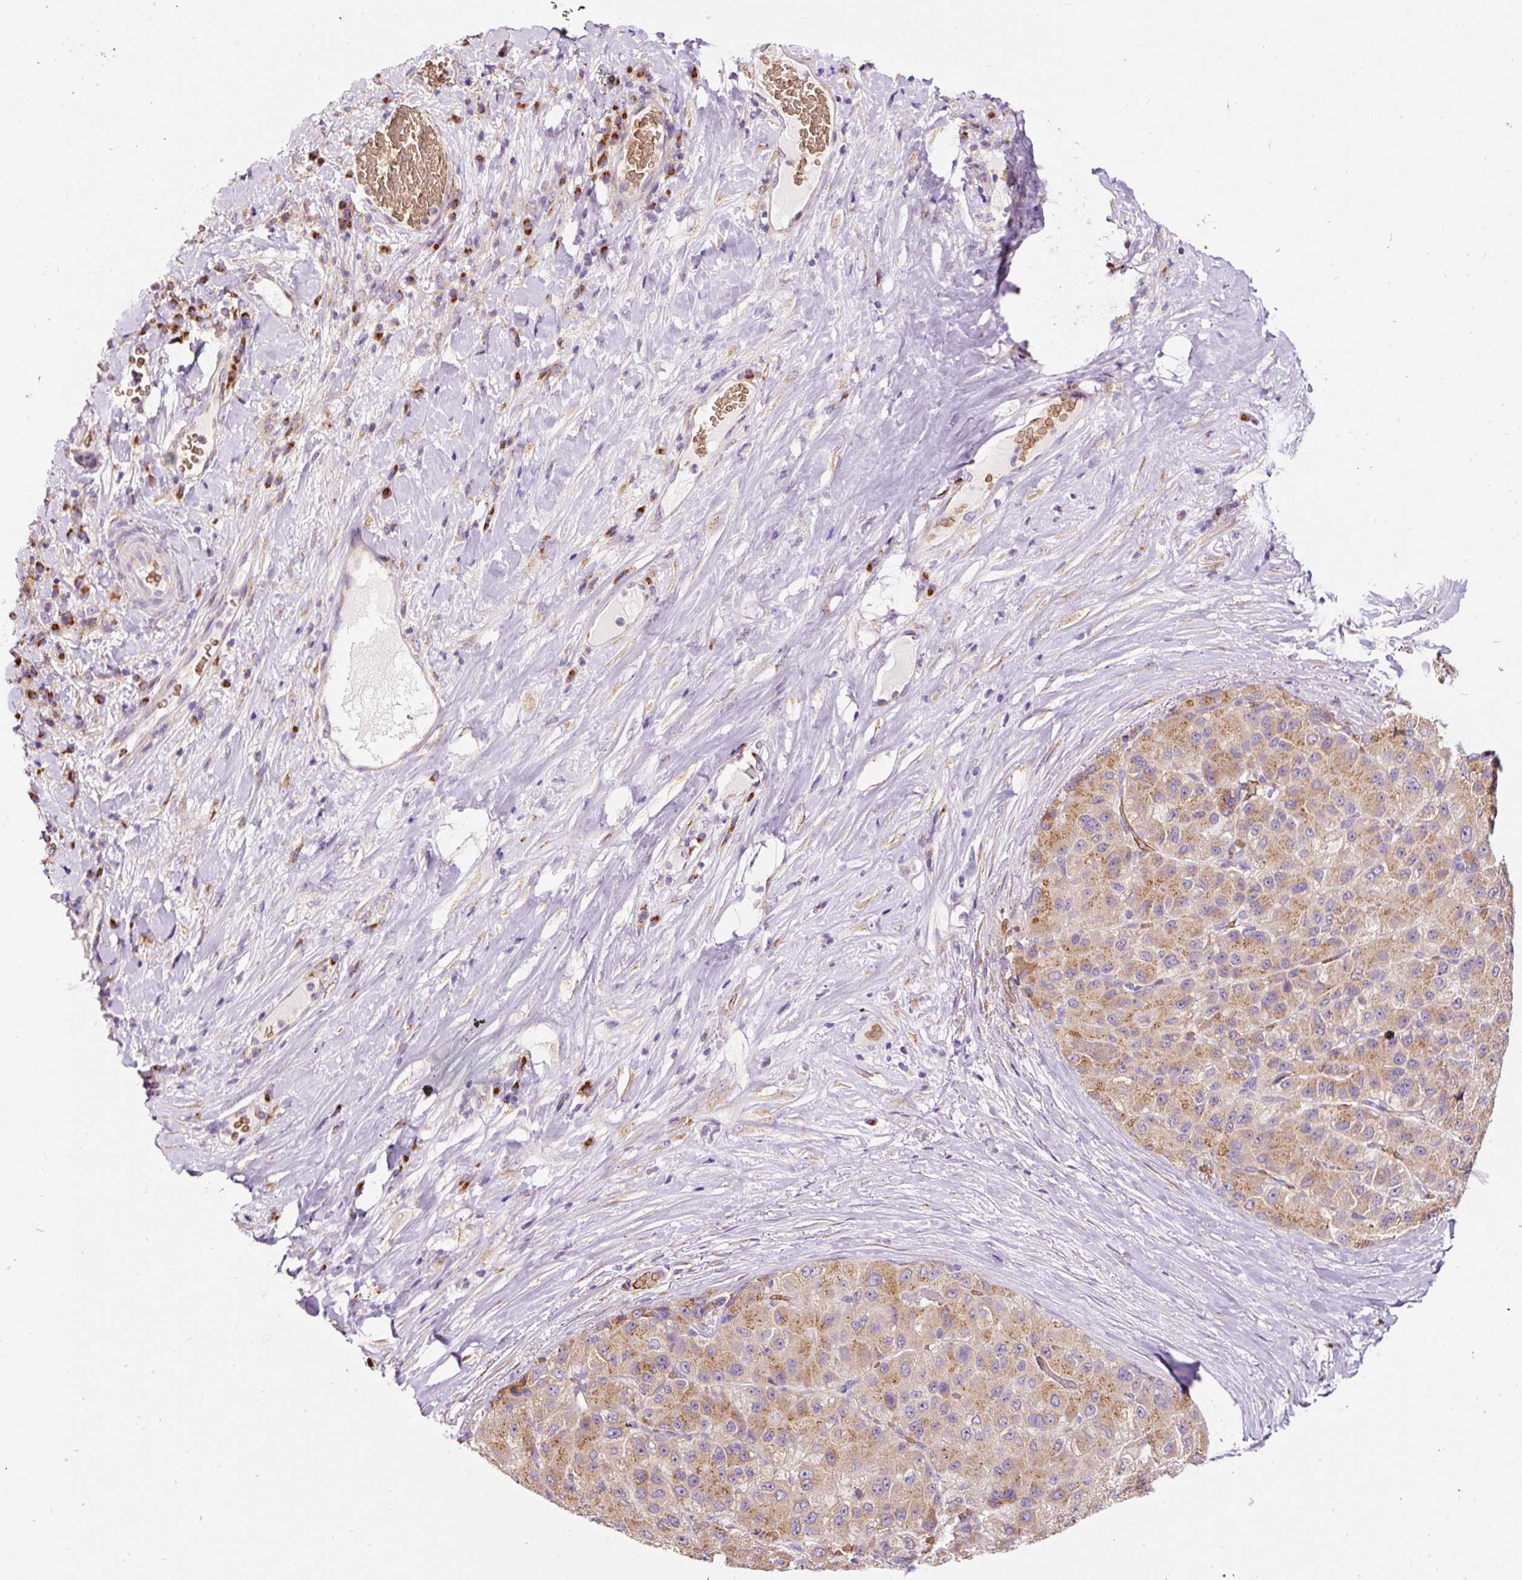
{"staining": {"intensity": "moderate", "quantity": ">75%", "location": "cytoplasmic/membranous"}, "tissue": "liver cancer", "cell_type": "Tumor cells", "image_type": "cancer", "snomed": [{"axis": "morphology", "description": "Carcinoma, Hepatocellular, NOS"}, {"axis": "topography", "description": "Liver"}], "caption": "About >75% of tumor cells in liver cancer show moderate cytoplasmic/membranous protein positivity as visualized by brown immunohistochemical staining.", "gene": "PRRC2A", "patient": {"sex": "male", "age": 80}}